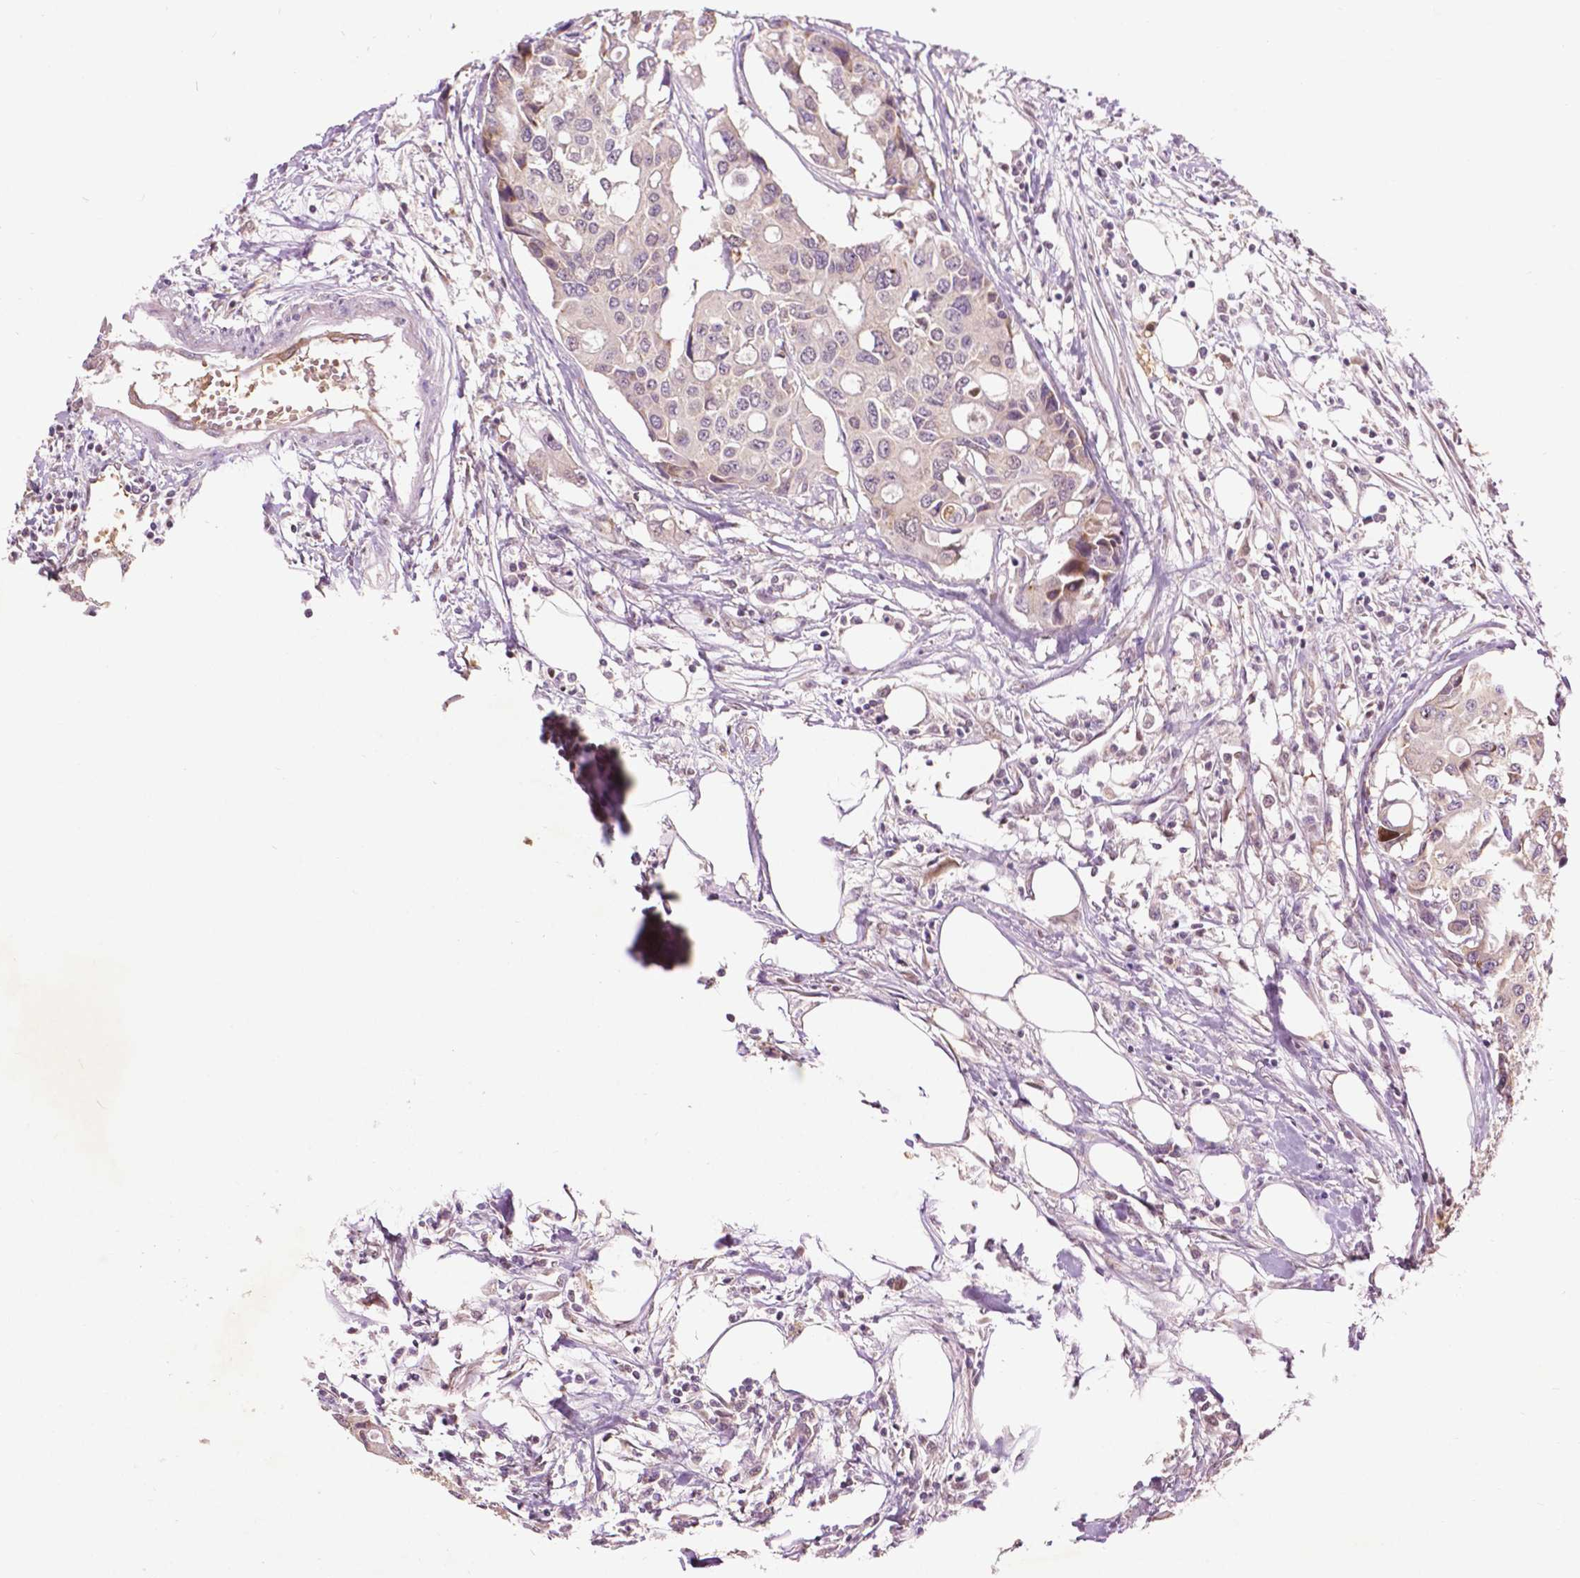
{"staining": {"intensity": "negative", "quantity": "none", "location": "none"}, "tissue": "colorectal cancer", "cell_type": "Tumor cells", "image_type": "cancer", "snomed": [{"axis": "morphology", "description": "Adenocarcinoma, NOS"}, {"axis": "topography", "description": "Colon"}], "caption": "This is a micrograph of IHC staining of colorectal cancer (adenocarcinoma), which shows no expression in tumor cells.", "gene": "ZNF41", "patient": {"sex": "male", "age": 77}}